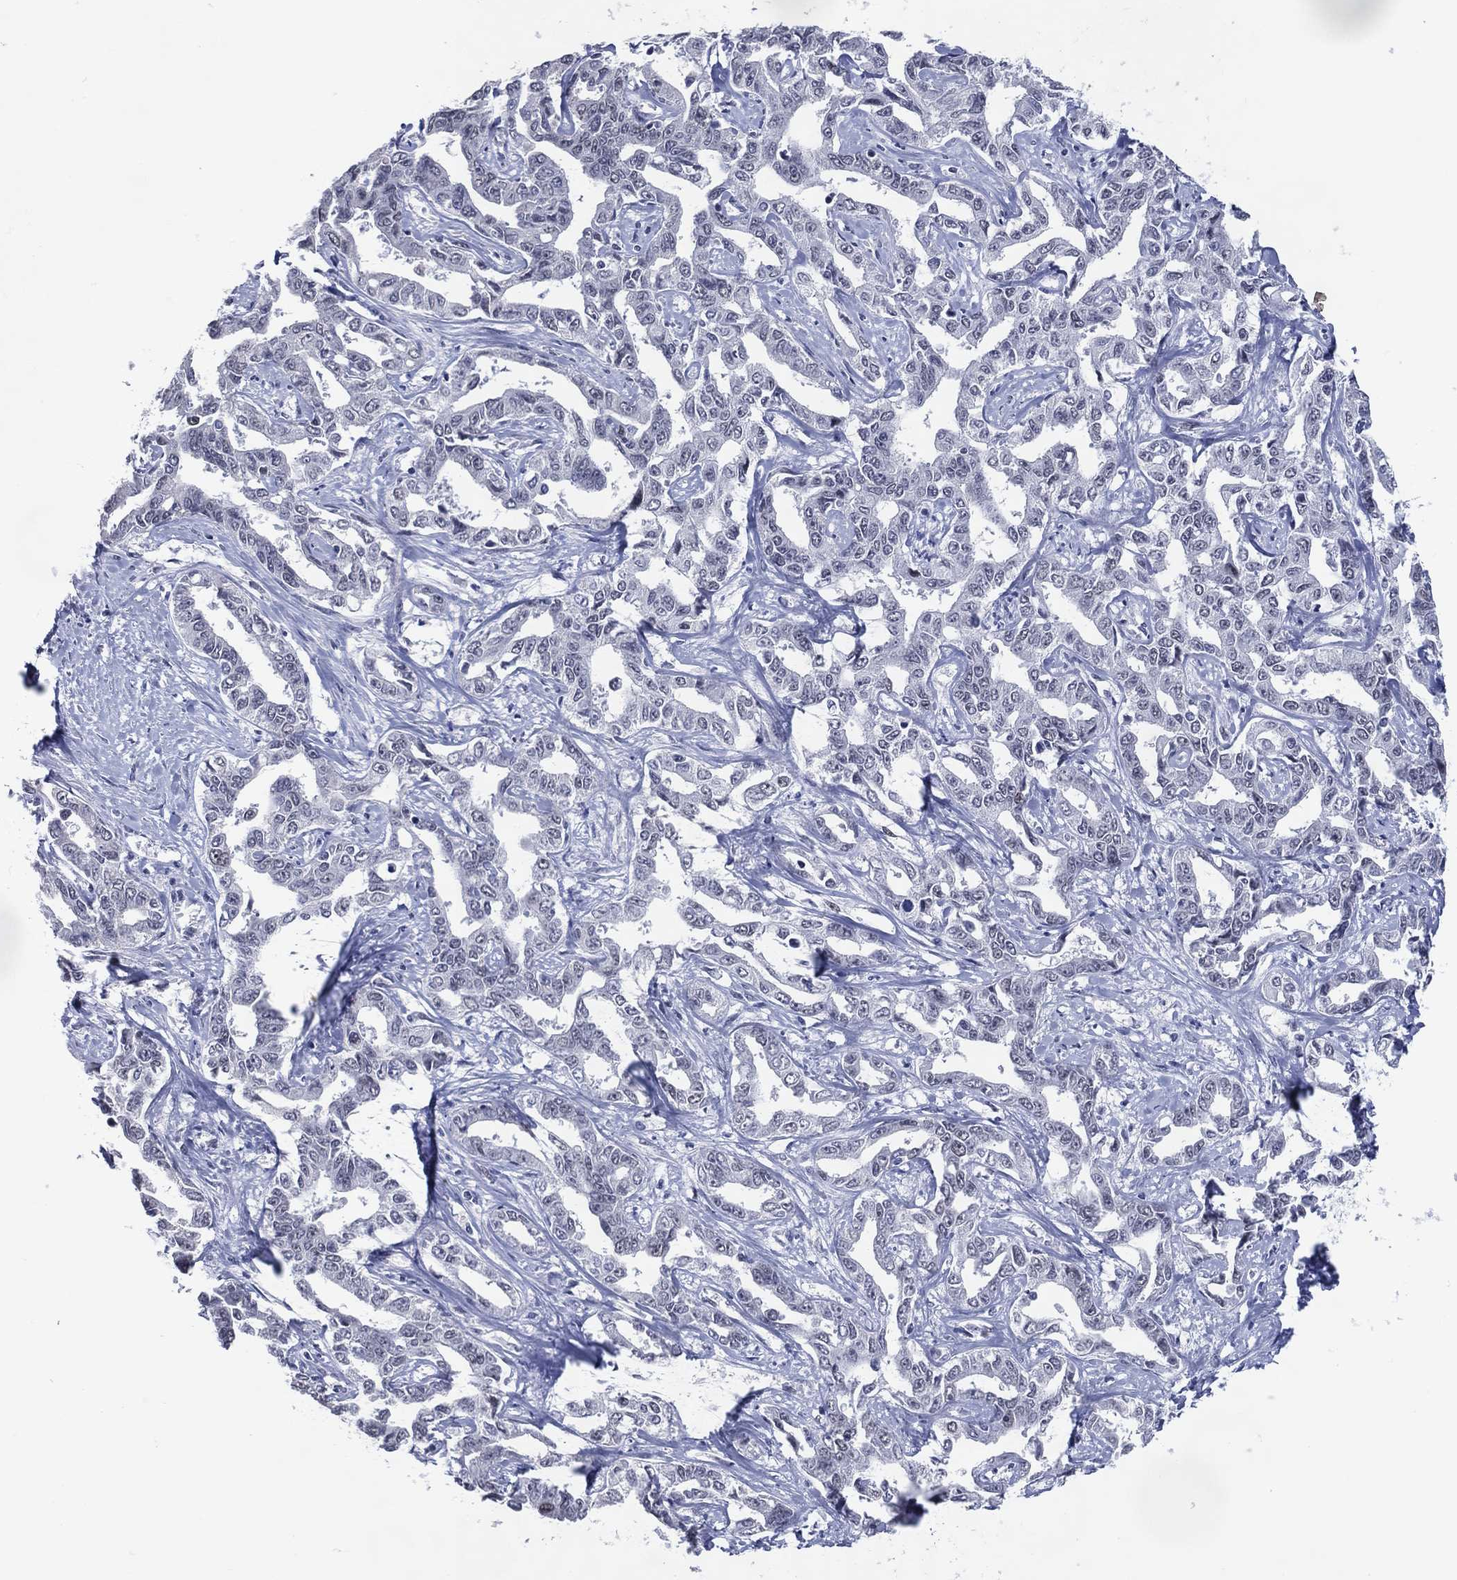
{"staining": {"intensity": "negative", "quantity": "none", "location": "none"}, "tissue": "liver cancer", "cell_type": "Tumor cells", "image_type": "cancer", "snomed": [{"axis": "morphology", "description": "Cholangiocarcinoma"}, {"axis": "topography", "description": "Liver"}], "caption": "The micrograph displays no staining of tumor cells in liver cancer.", "gene": "CFAP58", "patient": {"sex": "male", "age": 59}}